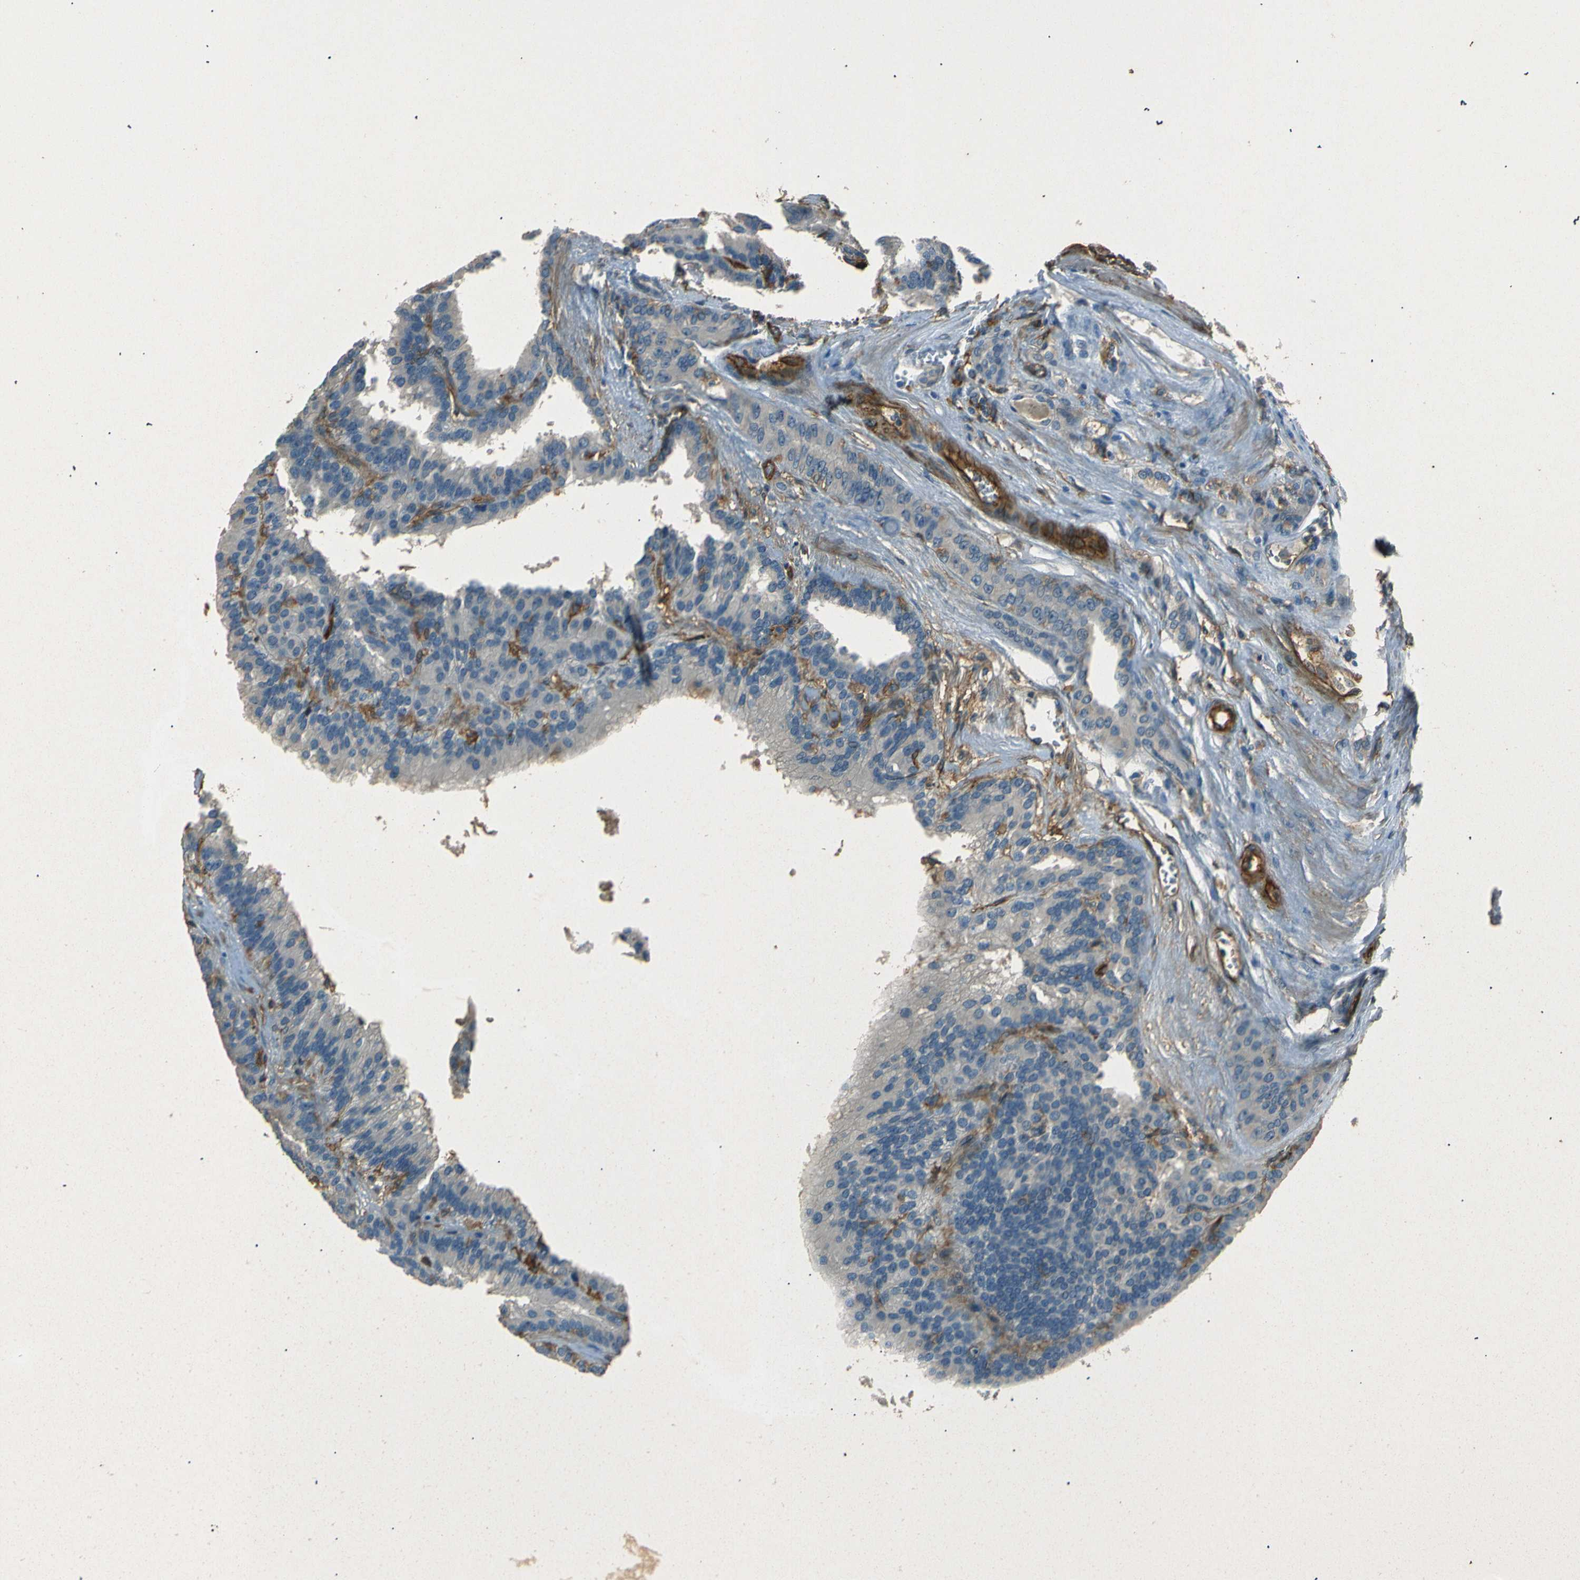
{"staining": {"intensity": "negative", "quantity": "none", "location": "none"}, "tissue": "renal cancer", "cell_type": "Tumor cells", "image_type": "cancer", "snomed": [{"axis": "morphology", "description": "Adenocarcinoma, NOS"}, {"axis": "topography", "description": "Kidney"}], "caption": "Immunohistochemical staining of renal cancer exhibits no significant staining in tumor cells.", "gene": "ENTPD1", "patient": {"sex": "male", "age": 46}}